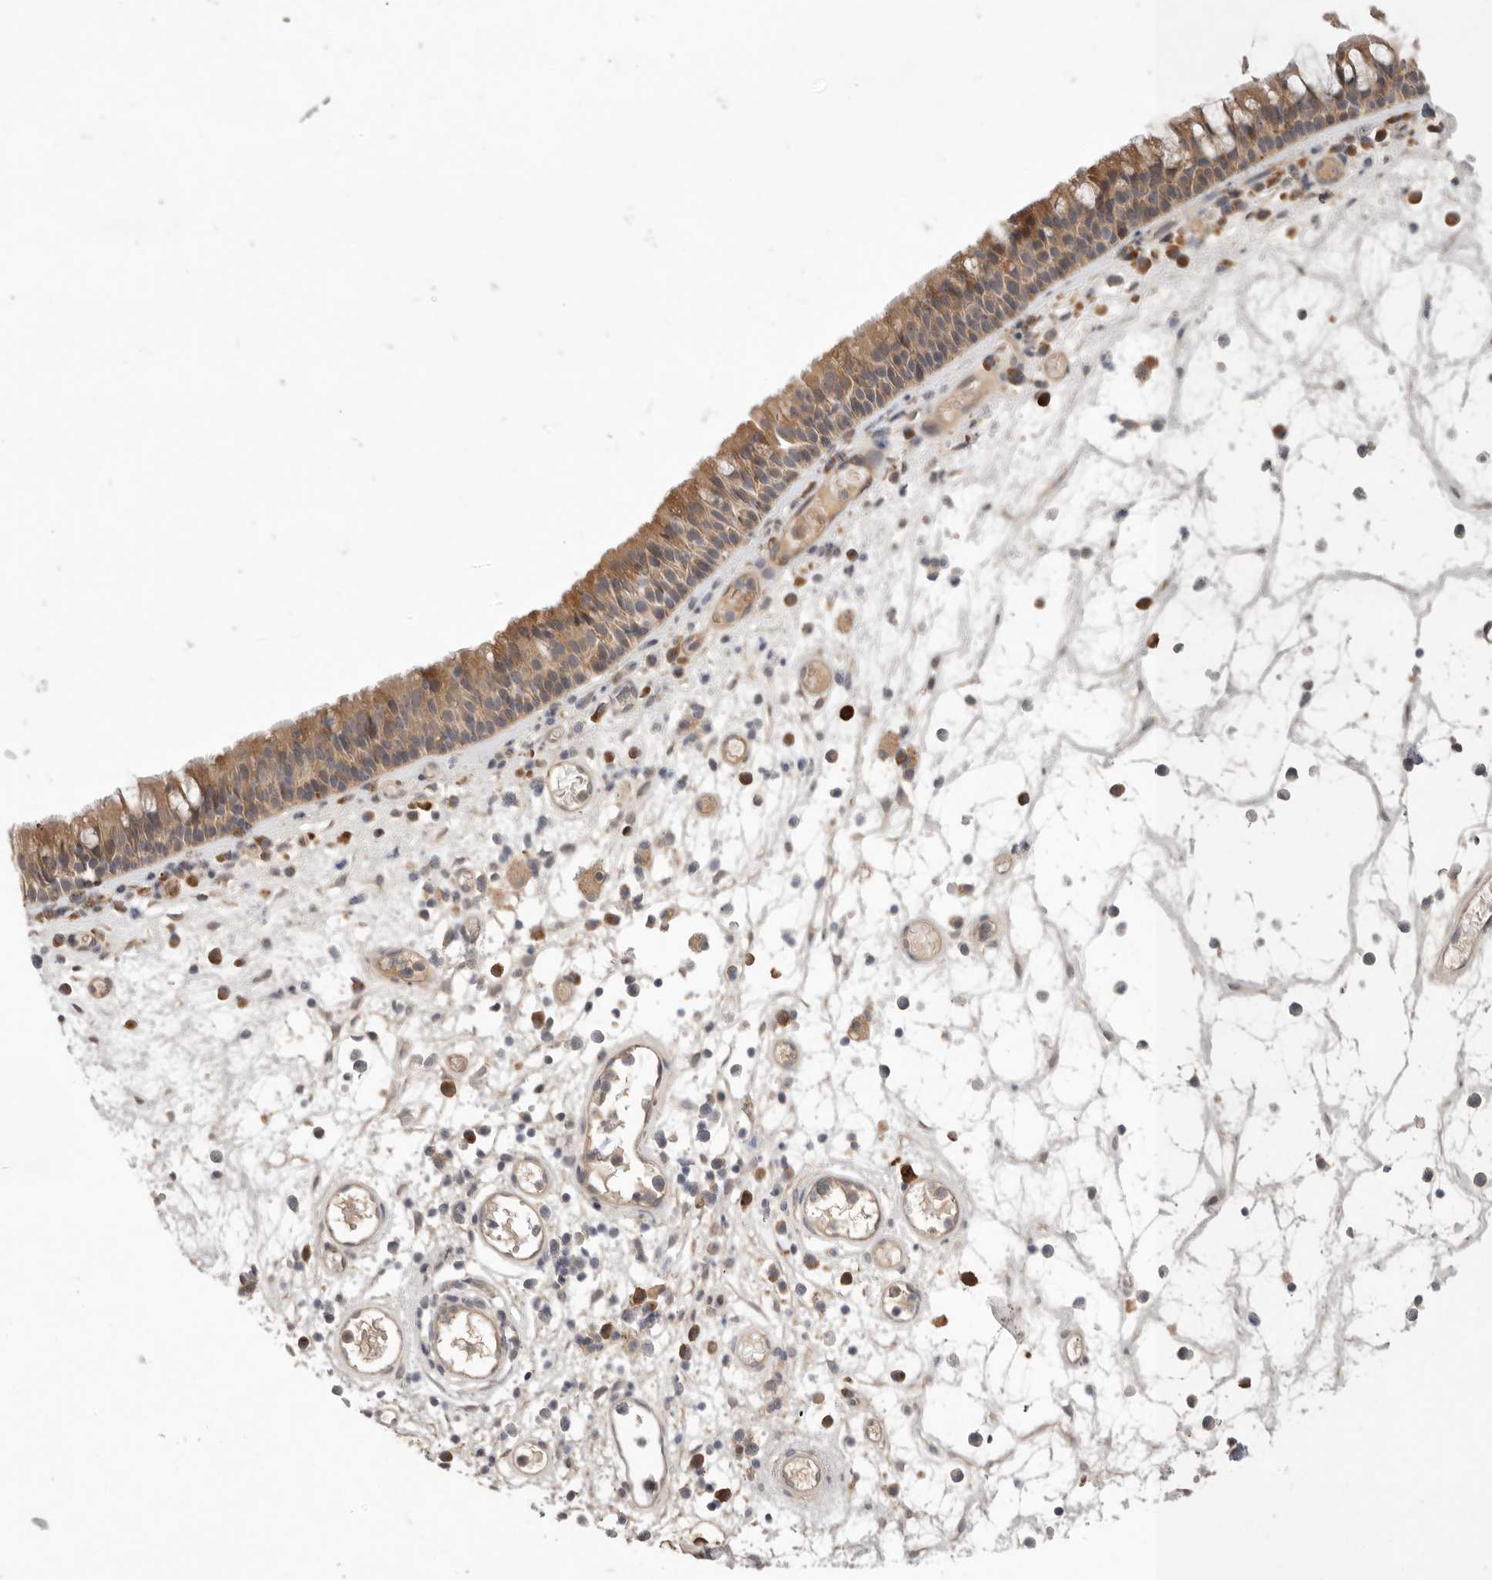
{"staining": {"intensity": "moderate", "quantity": ">75%", "location": "cytoplasmic/membranous"}, "tissue": "nasopharynx", "cell_type": "Respiratory epithelial cells", "image_type": "normal", "snomed": [{"axis": "morphology", "description": "Normal tissue, NOS"}, {"axis": "morphology", "description": "Inflammation, NOS"}, {"axis": "morphology", "description": "Malignant melanoma, Metastatic site"}, {"axis": "topography", "description": "Nasopharynx"}], "caption": "Protein expression analysis of unremarkable nasopharynx exhibits moderate cytoplasmic/membranous positivity in about >75% of respiratory epithelial cells.", "gene": "NRCAM", "patient": {"sex": "male", "age": 70}}